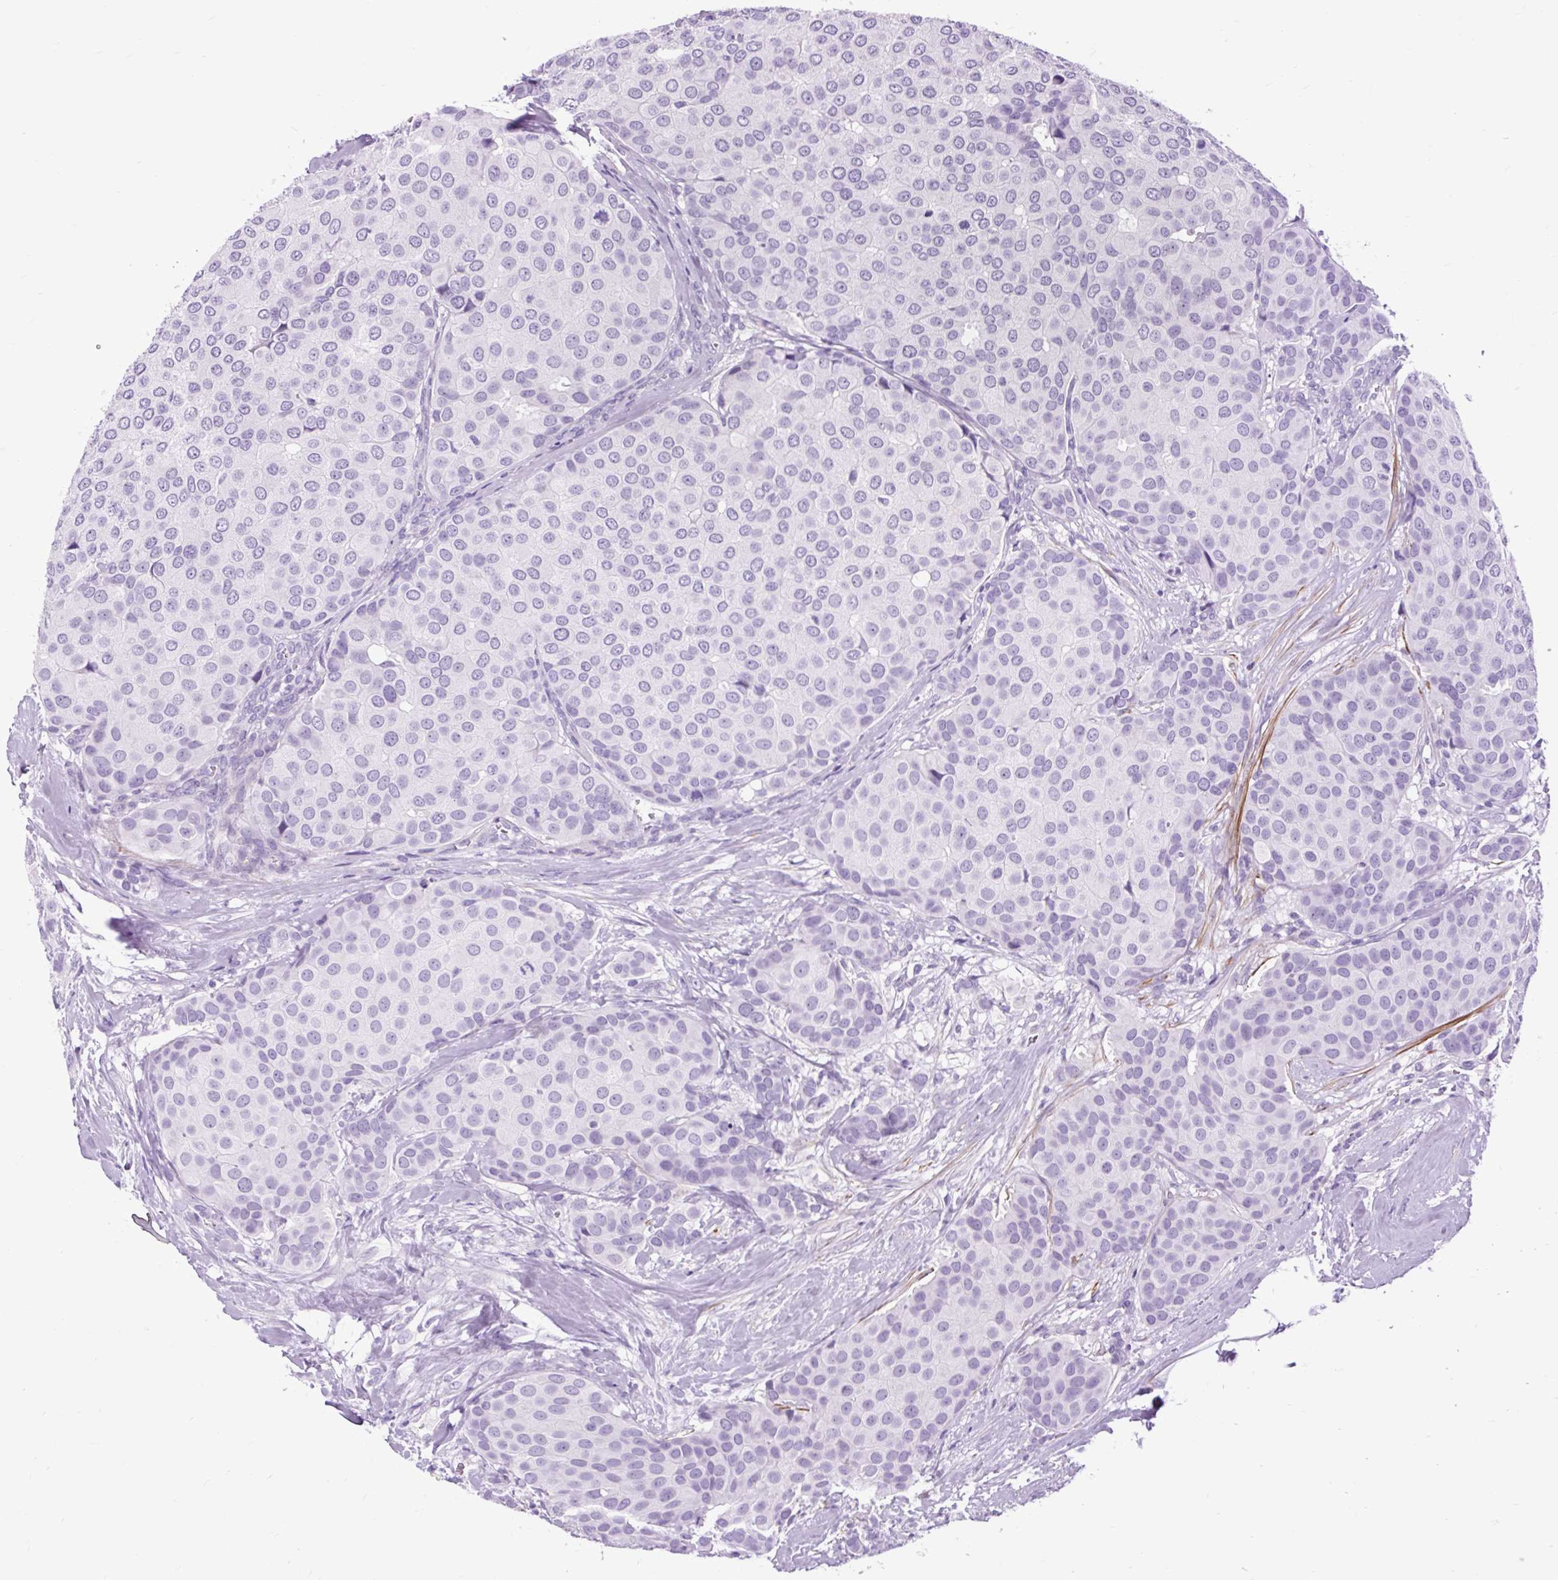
{"staining": {"intensity": "negative", "quantity": "none", "location": "none"}, "tissue": "breast cancer", "cell_type": "Tumor cells", "image_type": "cancer", "snomed": [{"axis": "morphology", "description": "Duct carcinoma"}, {"axis": "topography", "description": "Breast"}], "caption": "Tumor cells show no significant protein positivity in breast cancer (invasive ductal carcinoma). (Brightfield microscopy of DAB immunohistochemistry (IHC) at high magnification).", "gene": "DPP6", "patient": {"sex": "female", "age": 70}}